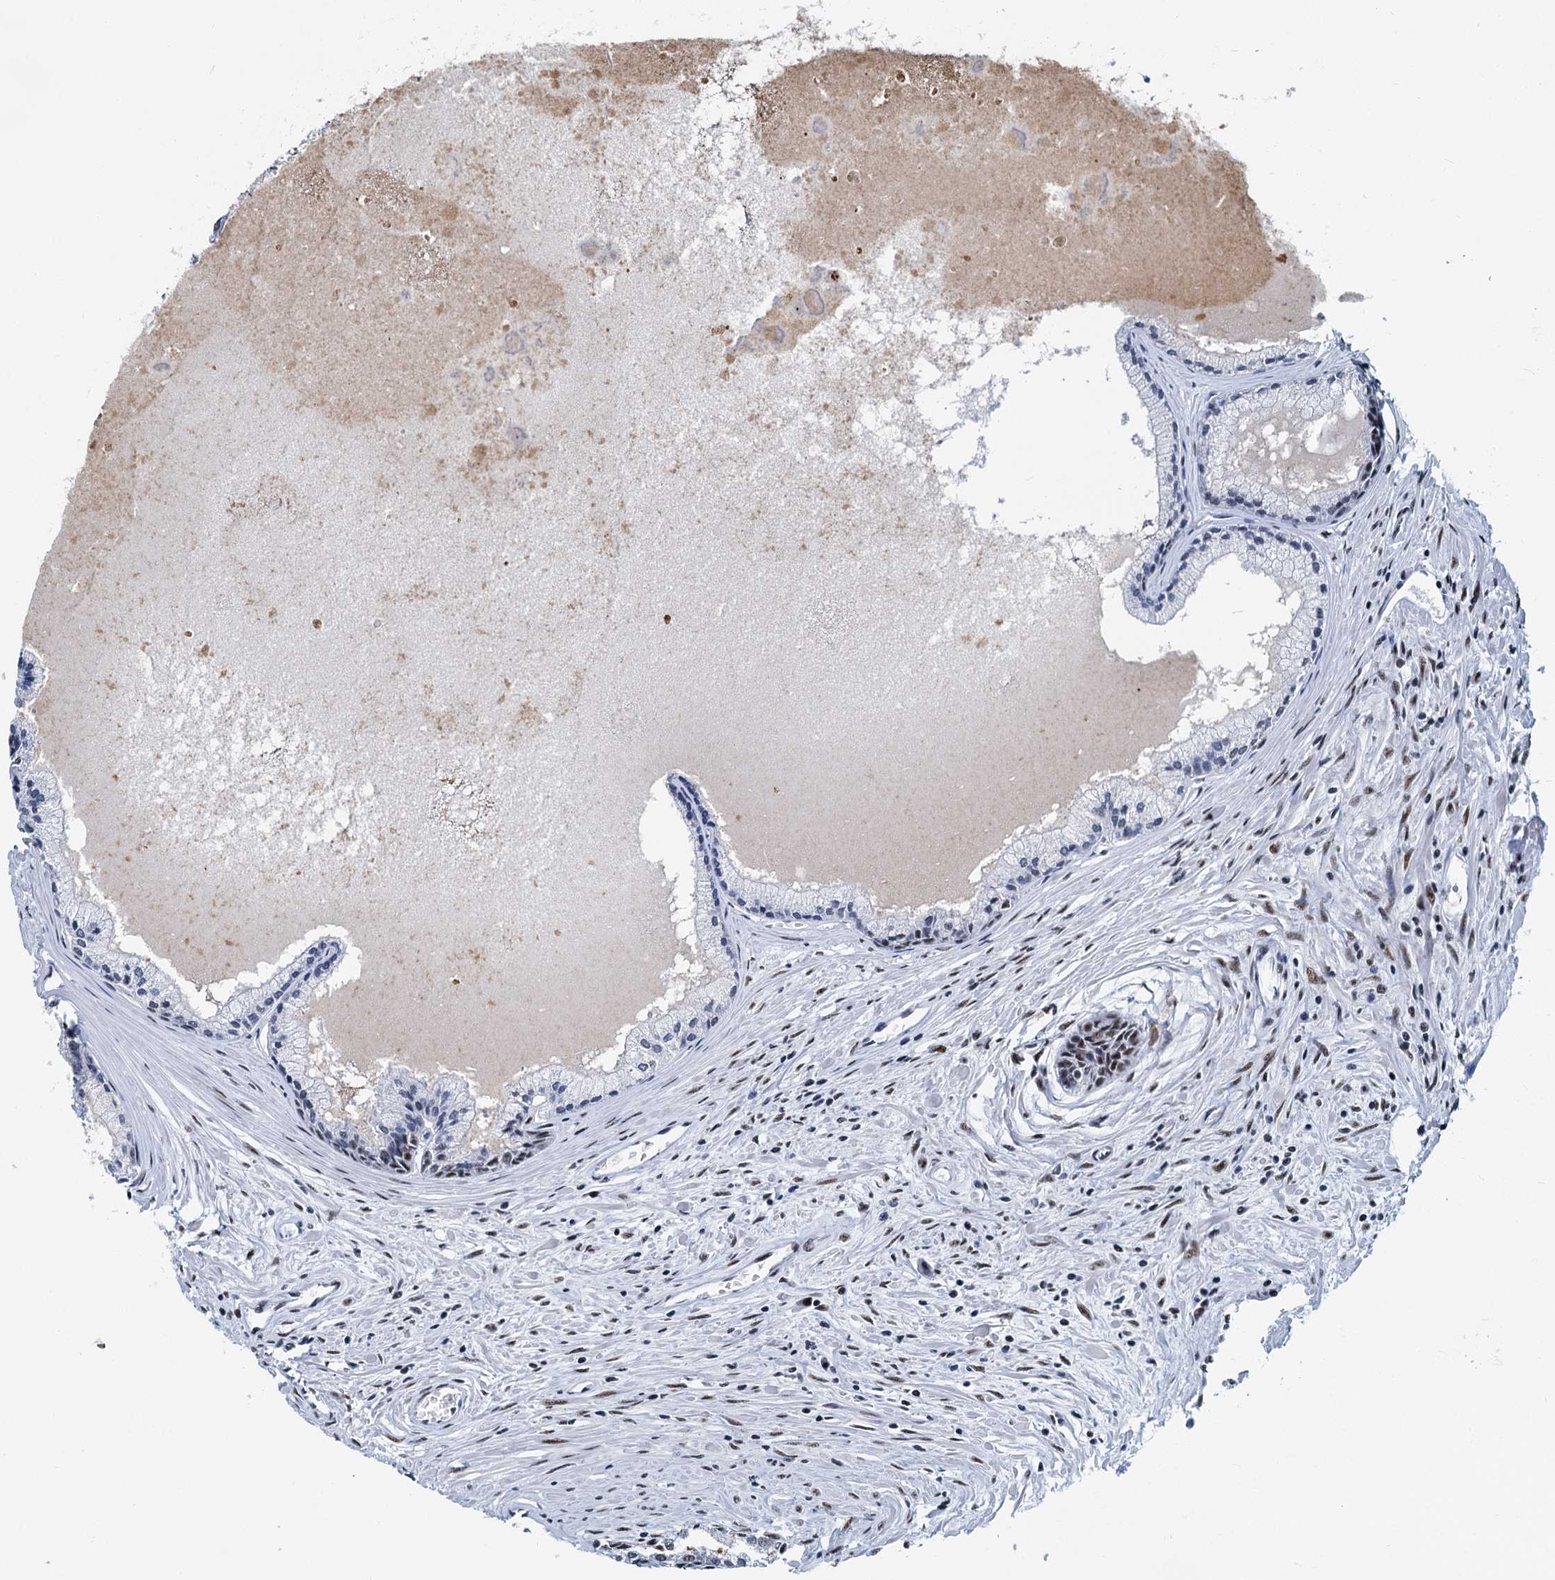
{"staining": {"intensity": "moderate", "quantity": "<25%", "location": "nuclear"}, "tissue": "prostate cancer", "cell_type": "Tumor cells", "image_type": "cancer", "snomed": [{"axis": "morphology", "description": "Adenocarcinoma, High grade"}, {"axis": "topography", "description": "Prostate"}], "caption": "Immunohistochemical staining of human prostate cancer reveals low levels of moderate nuclear expression in approximately <25% of tumor cells. The staining was performed using DAB to visualize the protein expression in brown, while the nuclei were stained in blue with hematoxylin (Magnification: 20x).", "gene": "RBM26", "patient": {"sex": "male", "age": 68}}